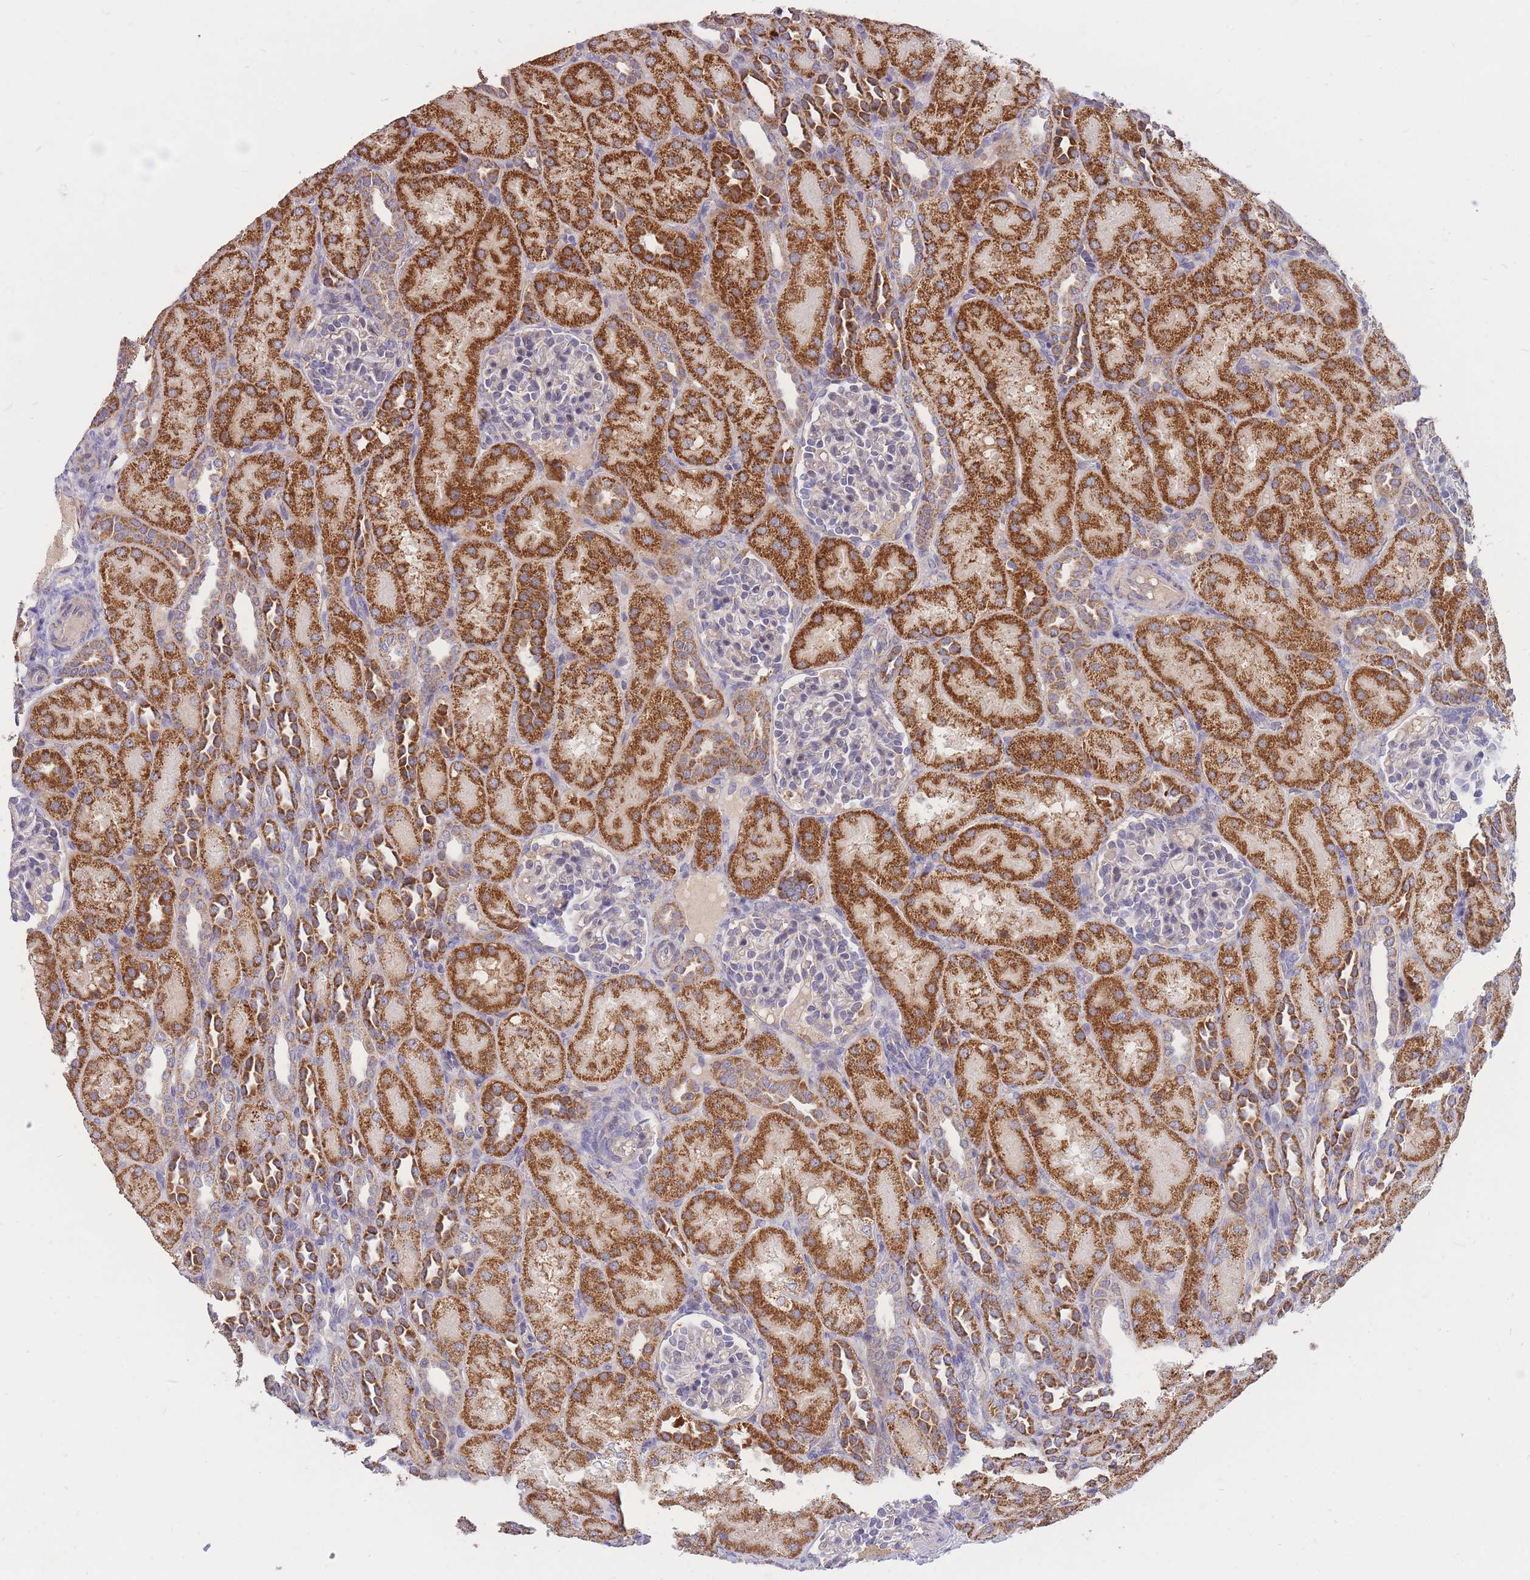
{"staining": {"intensity": "negative", "quantity": "none", "location": "none"}, "tissue": "kidney", "cell_type": "Cells in glomeruli", "image_type": "normal", "snomed": [{"axis": "morphology", "description": "Normal tissue, NOS"}, {"axis": "topography", "description": "Kidney"}], "caption": "Protein analysis of normal kidney shows no significant positivity in cells in glomeruli. (DAB immunohistochemistry visualized using brightfield microscopy, high magnification).", "gene": "PTPMT1", "patient": {"sex": "male", "age": 1}}